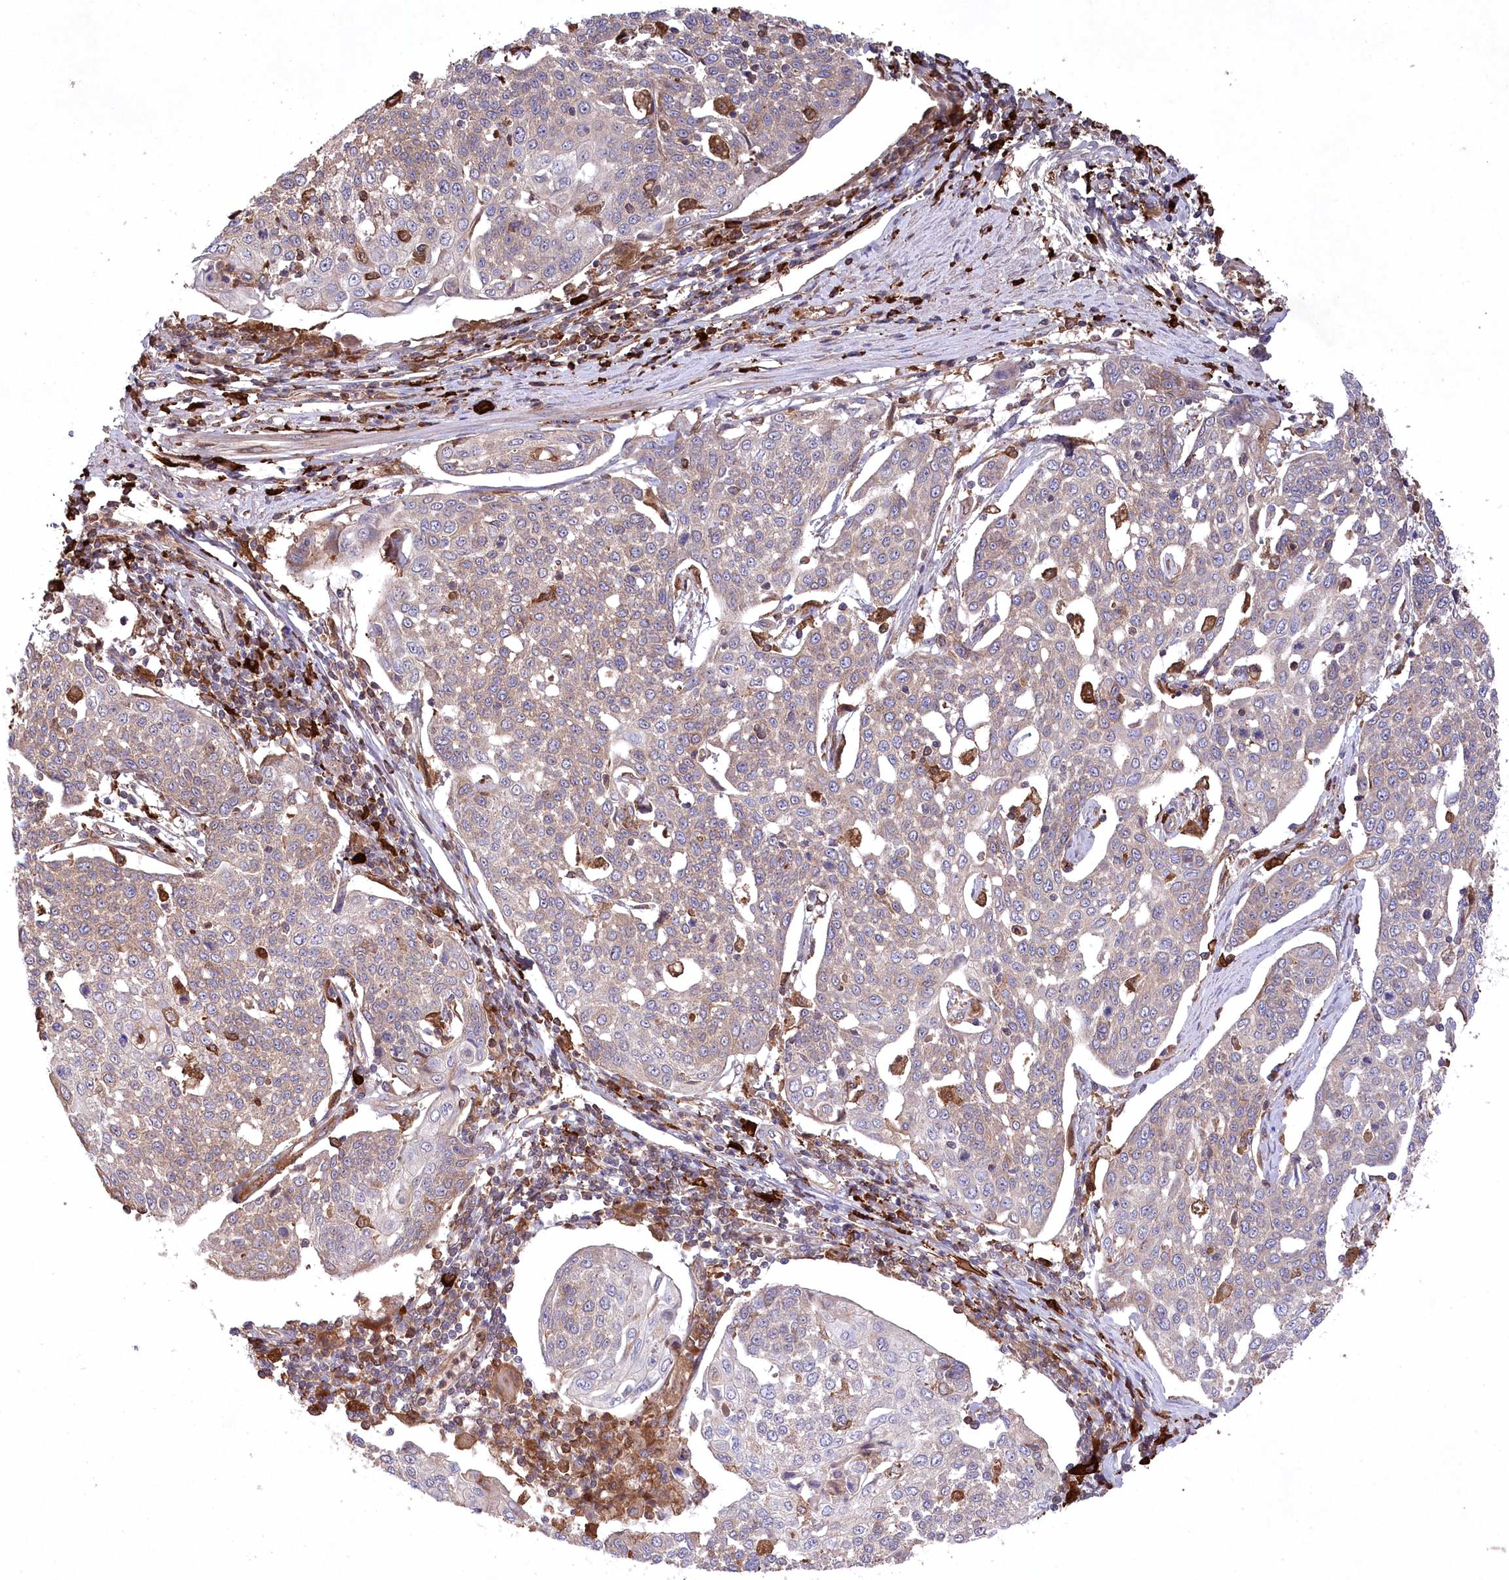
{"staining": {"intensity": "moderate", "quantity": "25%-75%", "location": "cytoplasmic/membranous"}, "tissue": "cervical cancer", "cell_type": "Tumor cells", "image_type": "cancer", "snomed": [{"axis": "morphology", "description": "Squamous cell carcinoma, NOS"}, {"axis": "topography", "description": "Cervix"}], "caption": "A brown stain highlights moderate cytoplasmic/membranous expression of a protein in squamous cell carcinoma (cervical) tumor cells. (Stains: DAB (3,3'-diaminobenzidine) in brown, nuclei in blue, Microscopy: brightfield microscopy at high magnification).", "gene": "PPP1R21", "patient": {"sex": "female", "age": 34}}